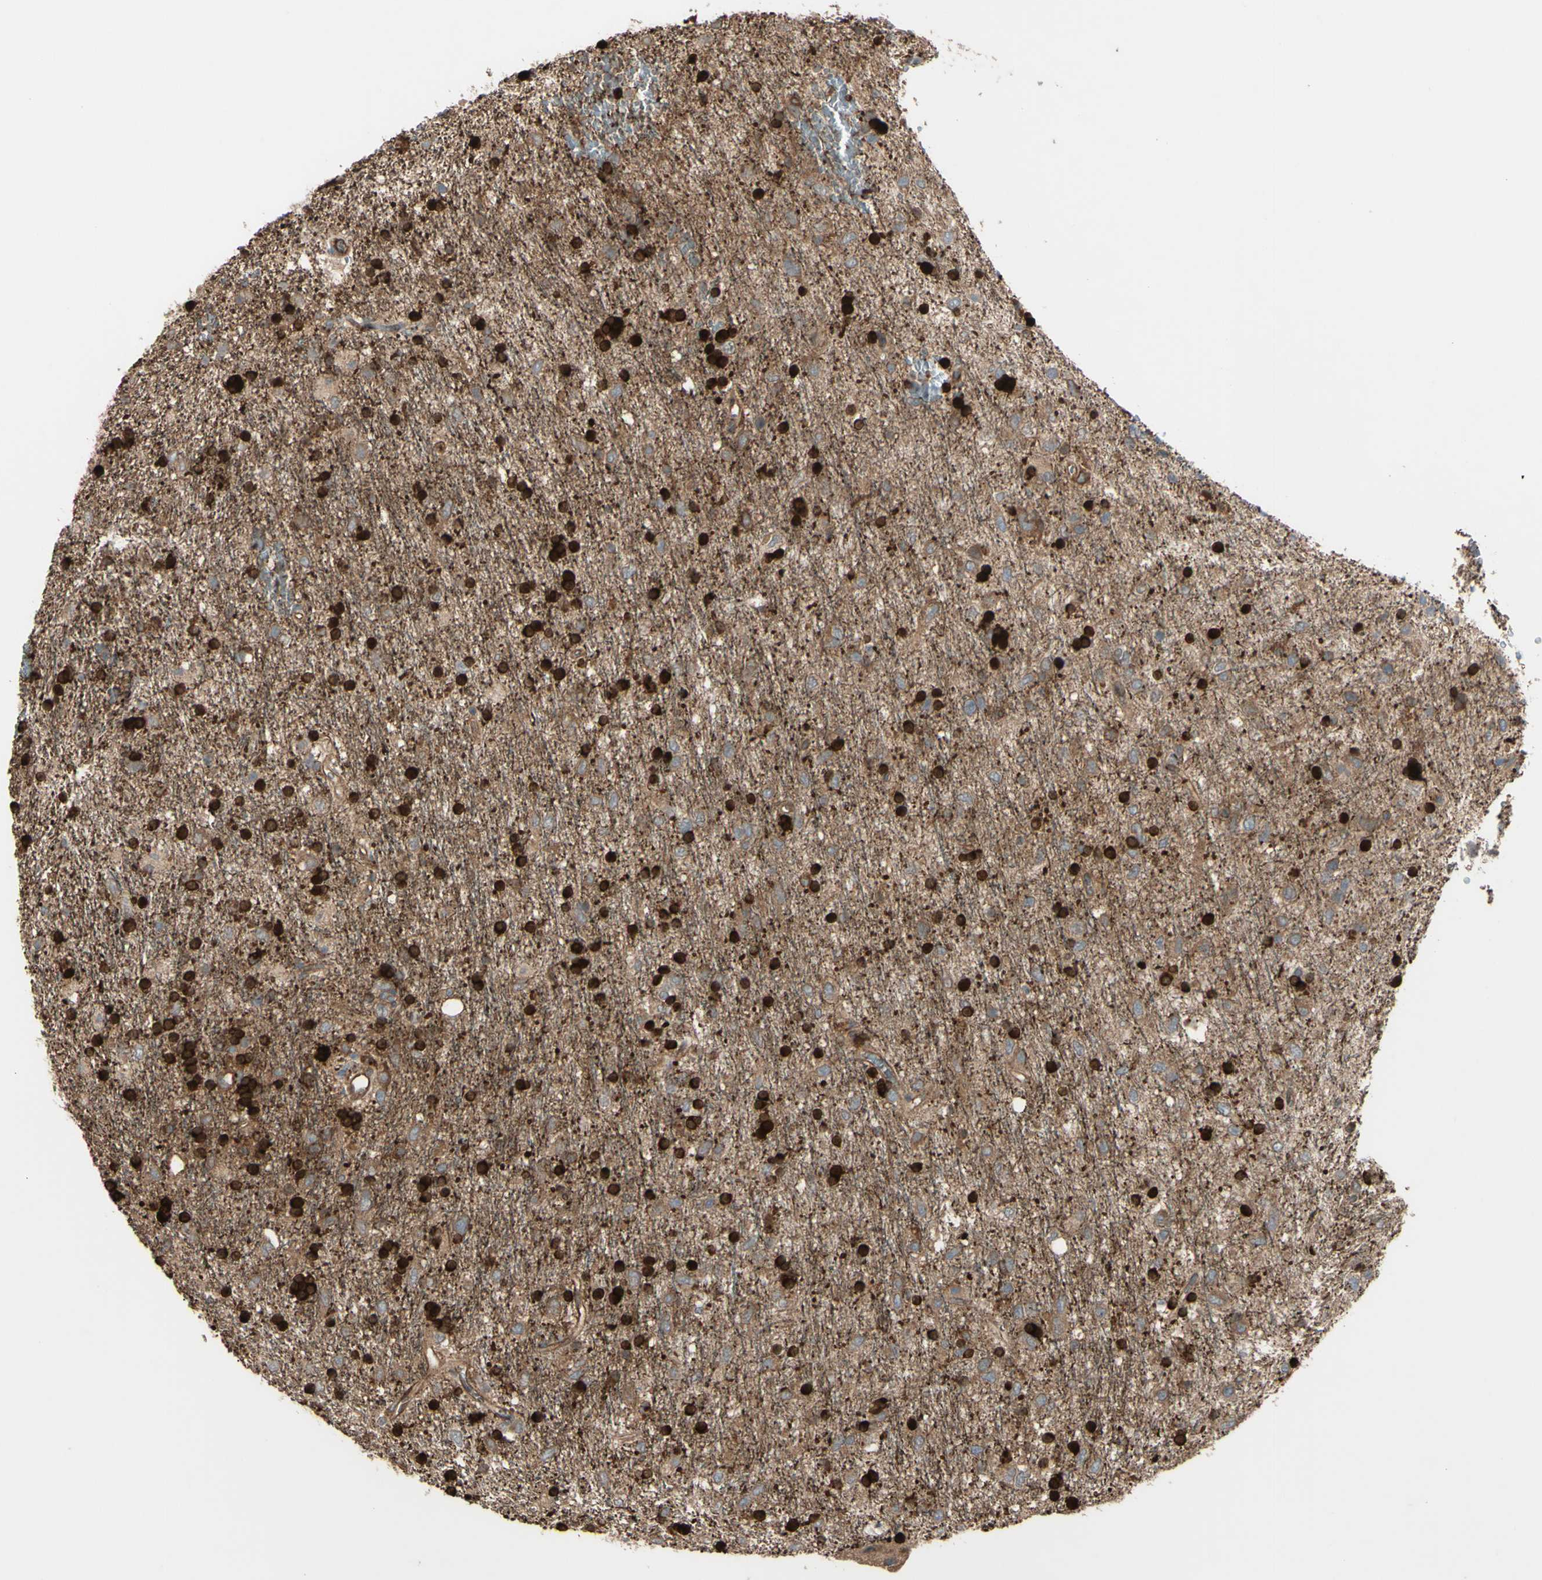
{"staining": {"intensity": "strong", "quantity": ">75%", "location": "cytoplasmic/membranous"}, "tissue": "glioma", "cell_type": "Tumor cells", "image_type": "cancer", "snomed": [{"axis": "morphology", "description": "Glioma, malignant, Low grade"}, {"axis": "topography", "description": "Brain"}], "caption": "Brown immunohistochemical staining in human glioma displays strong cytoplasmic/membranous staining in about >75% of tumor cells.", "gene": "PTPN12", "patient": {"sex": "male", "age": 77}}